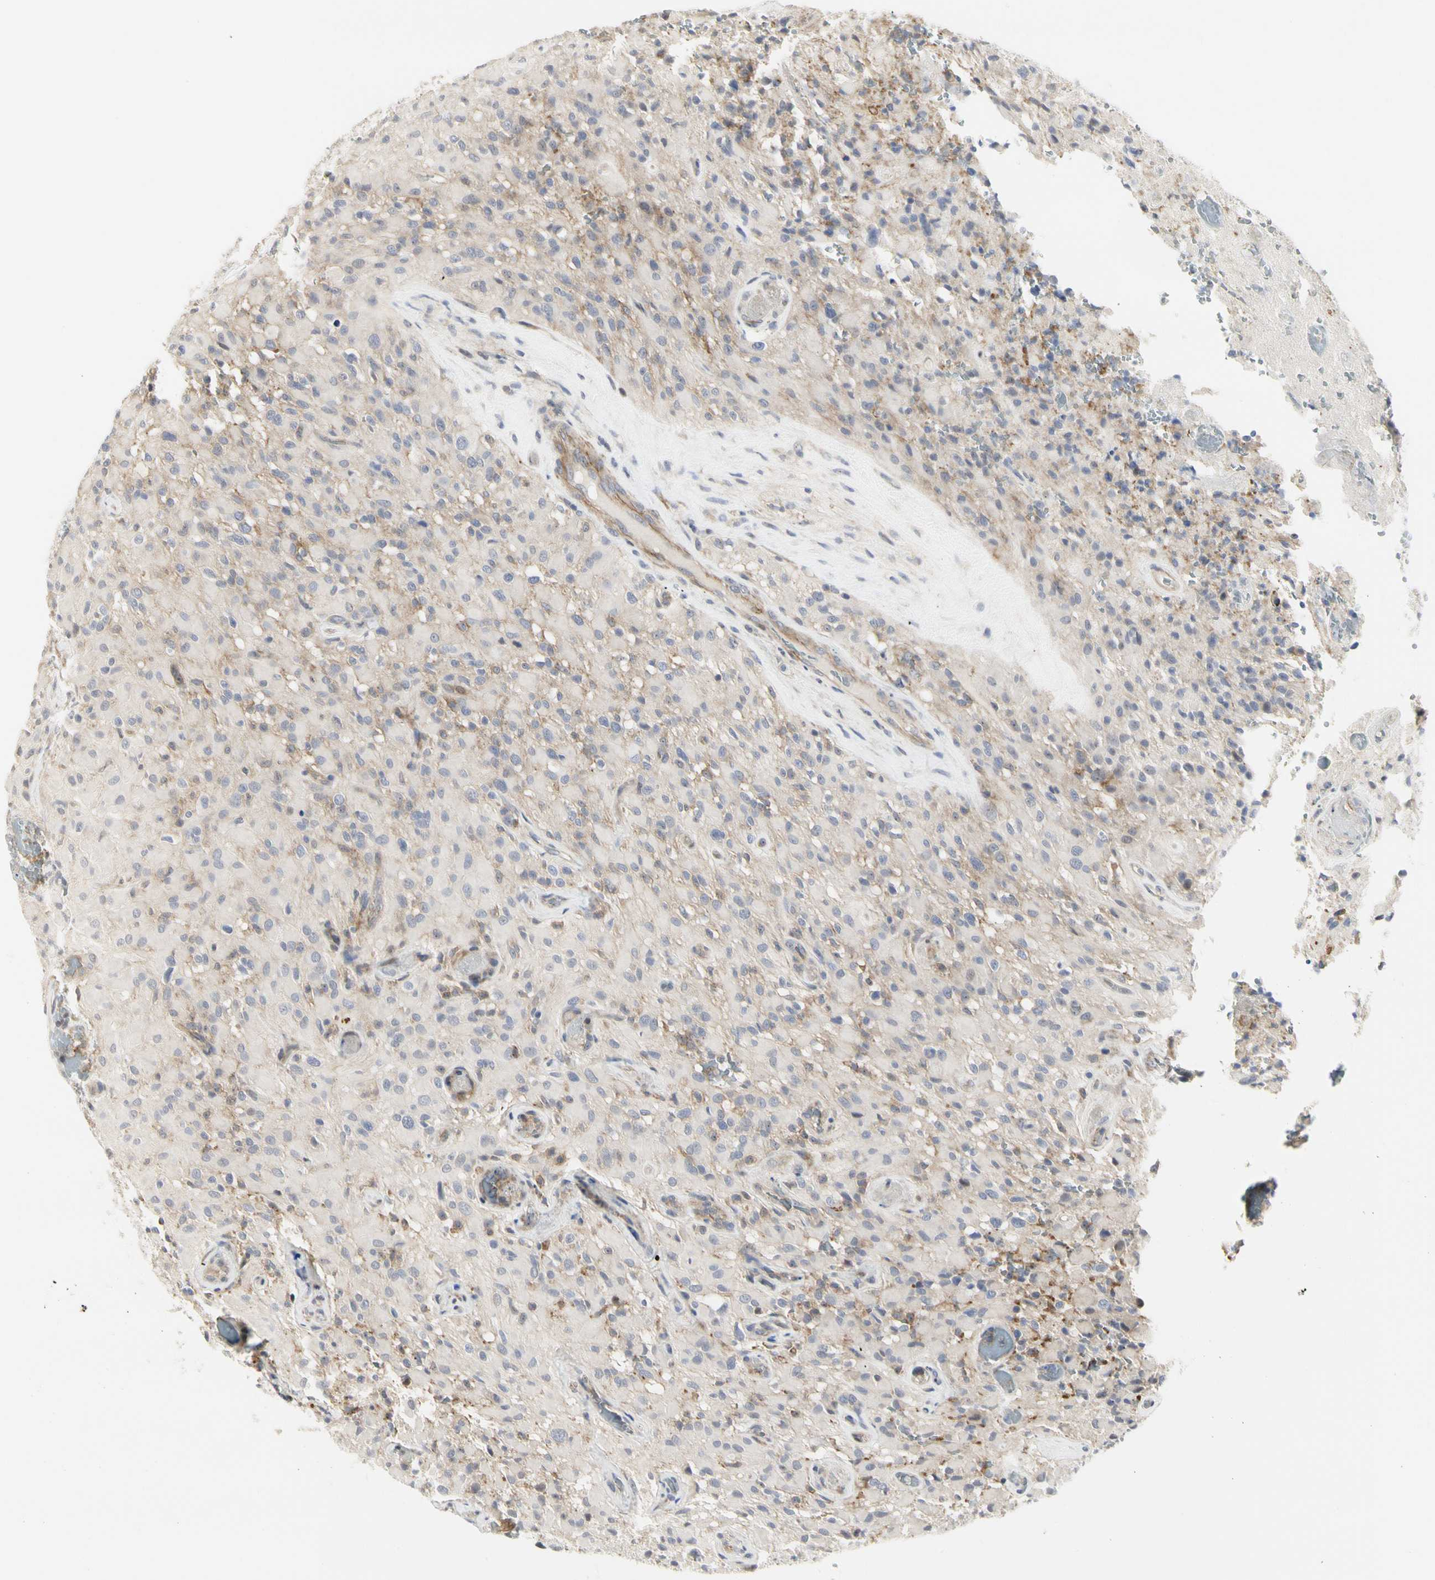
{"staining": {"intensity": "moderate", "quantity": "<25%", "location": "cytoplasmic/membranous"}, "tissue": "glioma", "cell_type": "Tumor cells", "image_type": "cancer", "snomed": [{"axis": "morphology", "description": "Glioma, malignant, High grade"}, {"axis": "topography", "description": "Brain"}], "caption": "Immunohistochemical staining of high-grade glioma (malignant) reveals low levels of moderate cytoplasmic/membranous protein expression in about <25% of tumor cells. Using DAB (3,3'-diaminobenzidine) (brown) and hematoxylin (blue) stains, captured at high magnification using brightfield microscopy.", "gene": "SHANK2", "patient": {"sex": "male", "age": 71}}